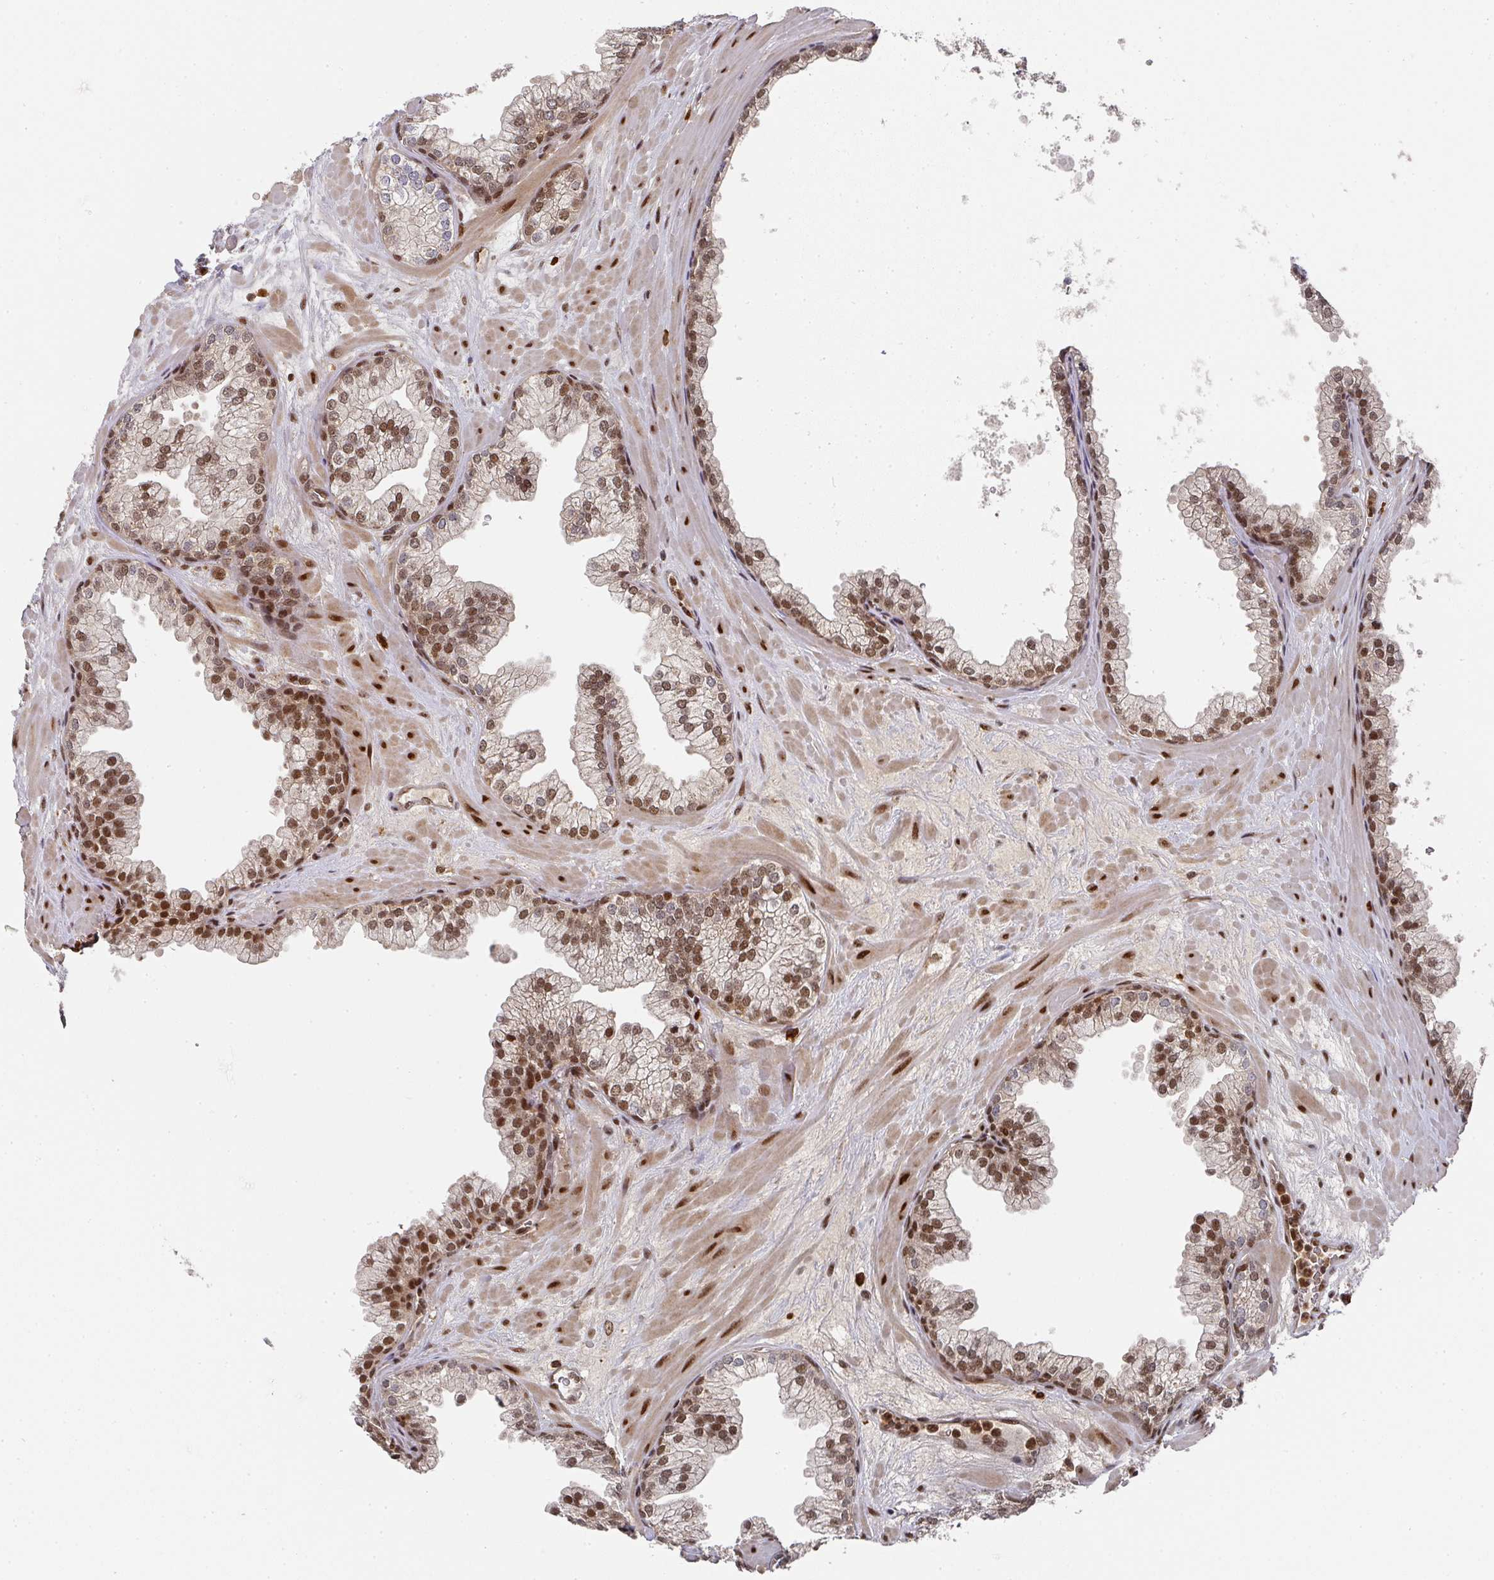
{"staining": {"intensity": "strong", "quantity": ">75%", "location": "nuclear"}, "tissue": "prostate", "cell_type": "Glandular cells", "image_type": "normal", "snomed": [{"axis": "morphology", "description": "Normal tissue, NOS"}, {"axis": "topography", "description": "Prostate"}, {"axis": "topography", "description": "Peripheral nerve tissue"}], "caption": "Normal prostate was stained to show a protein in brown. There is high levels of strong nuclear positivity in approximately >75% of glandular cells. Immunohistochemistry (ihc) stains the protein of interest in brown and the nuclei are stained blue.", "gene": "DIDO1", "patient": {"sex": "male", "age": 61}}